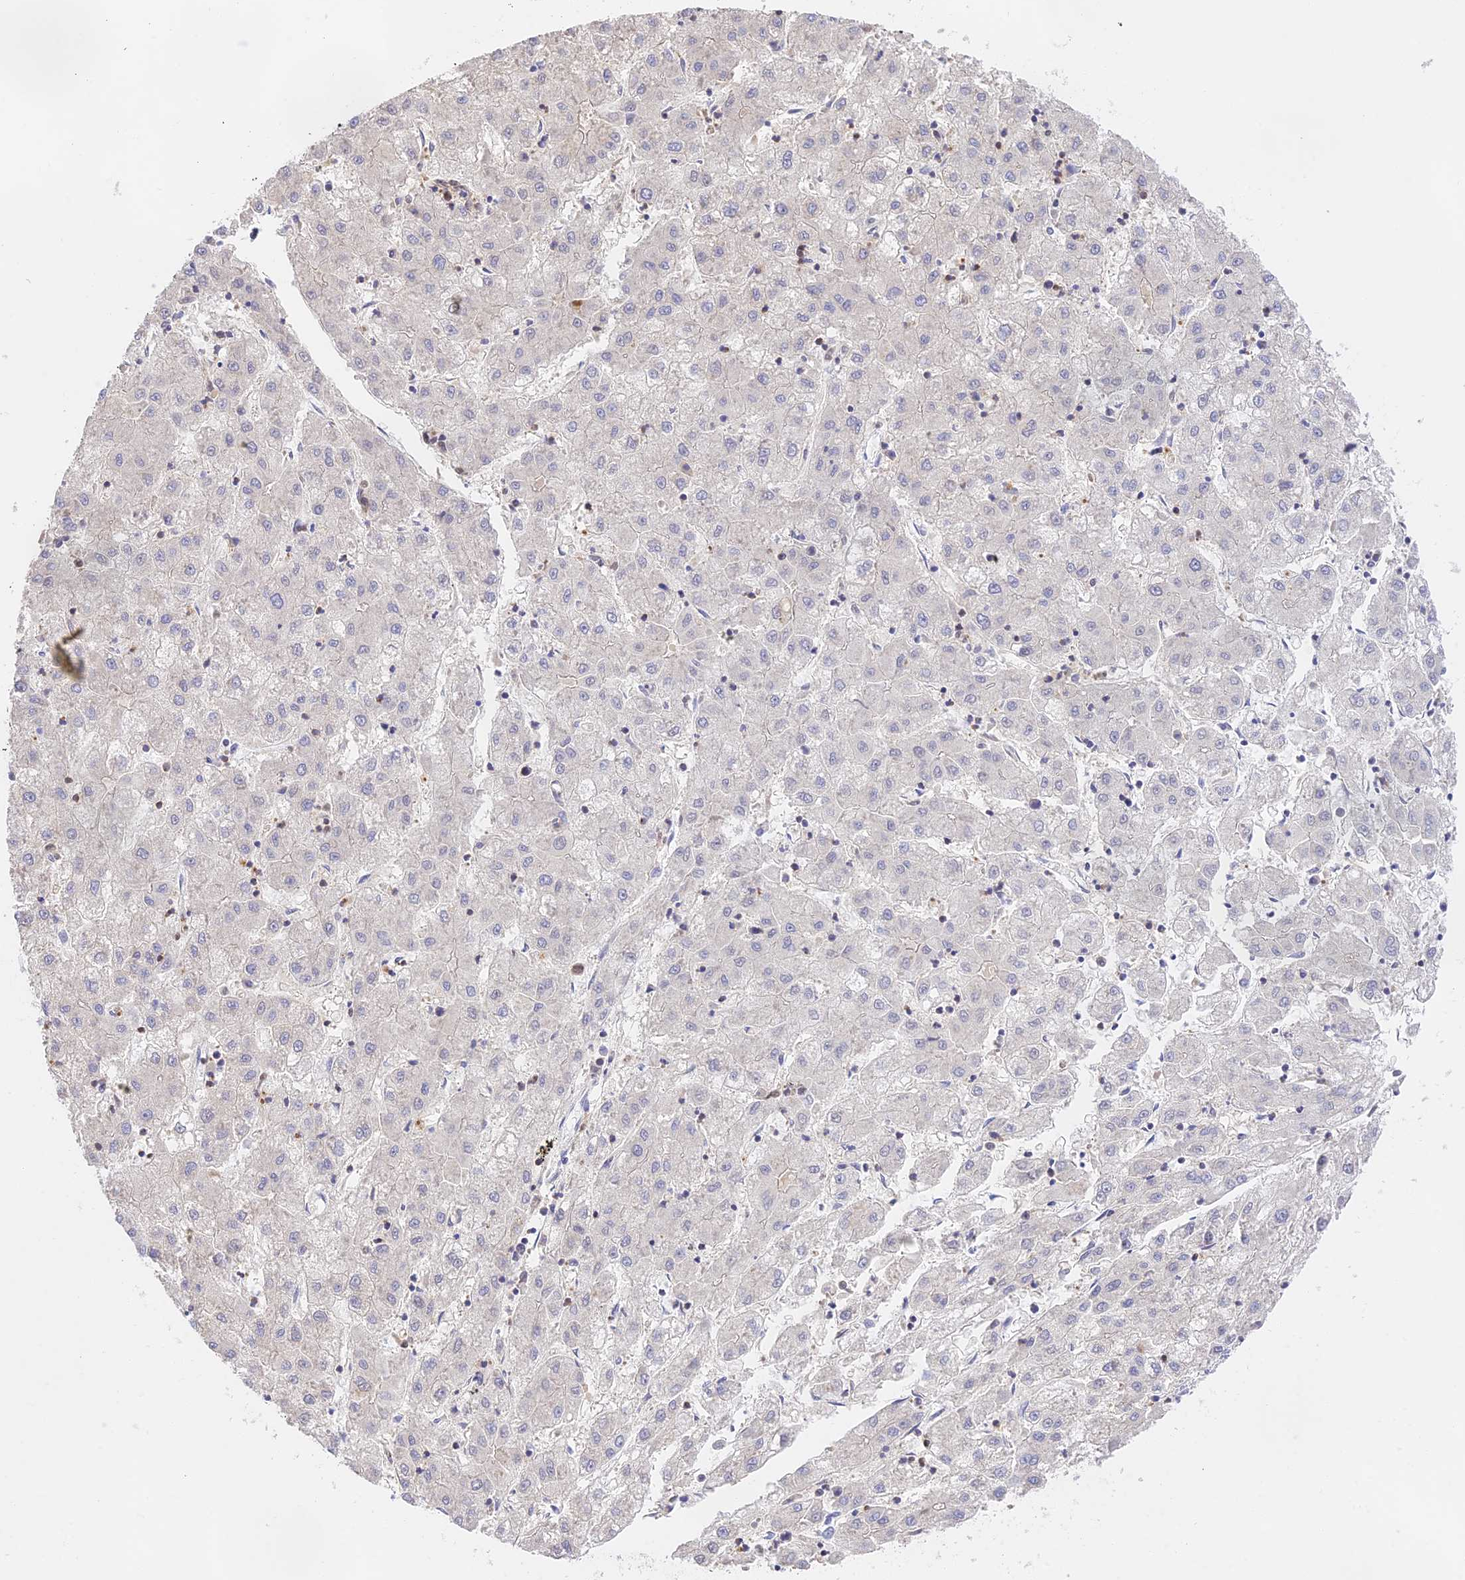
{"staining": {"intensity": "negative", "quantity": "none", "location": "none"}, "tissue": "liver cancer", "cell_type": "Tumor cells", "image_type": "cancer", "snomed": [{"axis": "morphology", "description": "Carcinoma, Hepatocellular, NOS"}, {"axis": "topography", "description": "Liver"}], "caption": "An immunohistochemistry histopathology image of liver cancer (hepatocellular carcinoma) is shown. There is no staining in tumor cells of liver cancer (hepatocellular carcinoma).", "gene": "DENND1C", "patient": {"sex": "male", "age": 72}}